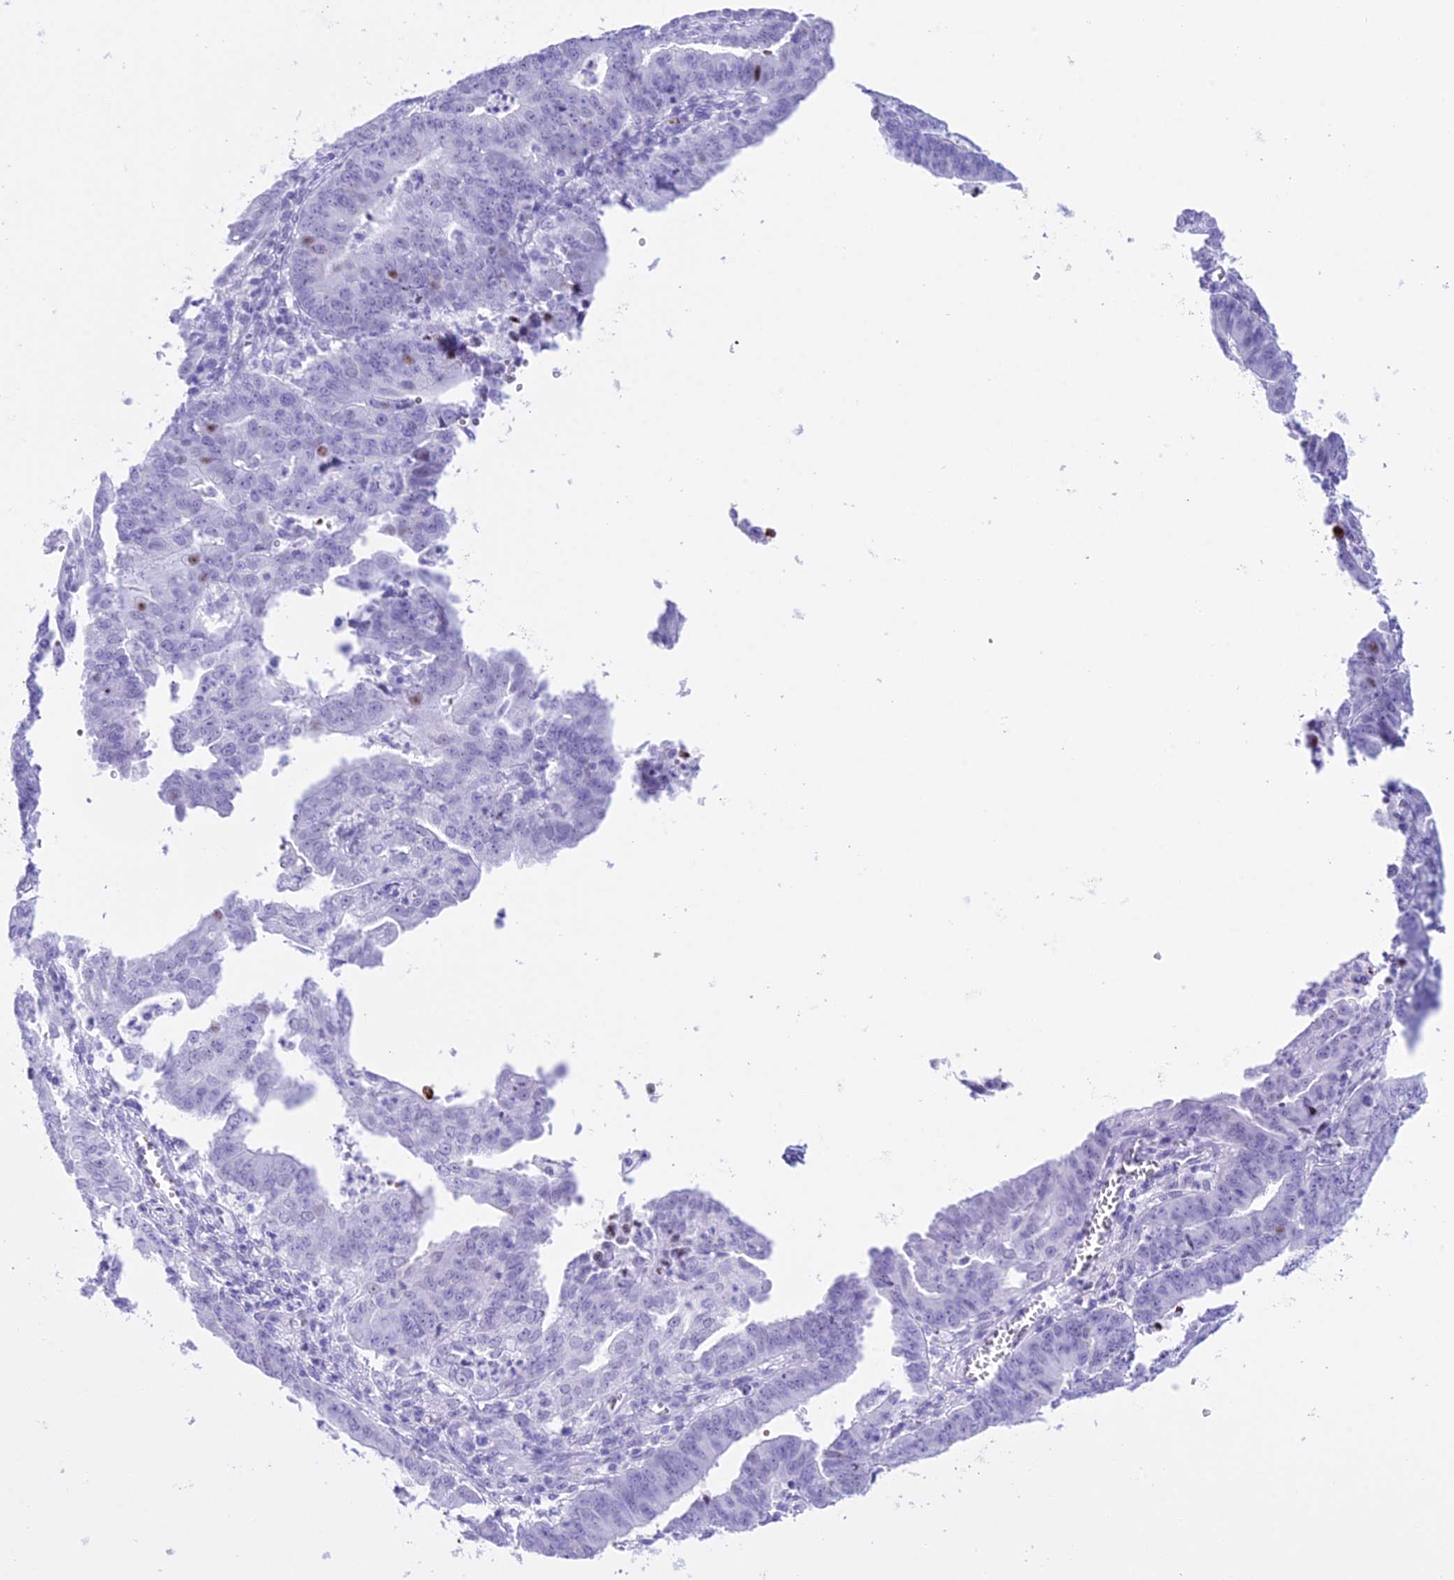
{"staining": {"intensity": "weak", "quantity": "<25%", "location": "nuclear"}, "tissue": "endometrial cancer", "cell_type": "Tumor cells", "image_type": "cancer", "snomed": [{"axis": "morphology", "description": "Adenocarcinoma, NOS"}, {"axis": "topography", "description": "Endometrium"}], "caption": "This is a image of immunohistochemistry staining of adenocarcinoma (endometrial), which shows no positivity in tumor cells.", "gene": "RNPS1", "patient": {"sex": "female", "age": 73}}